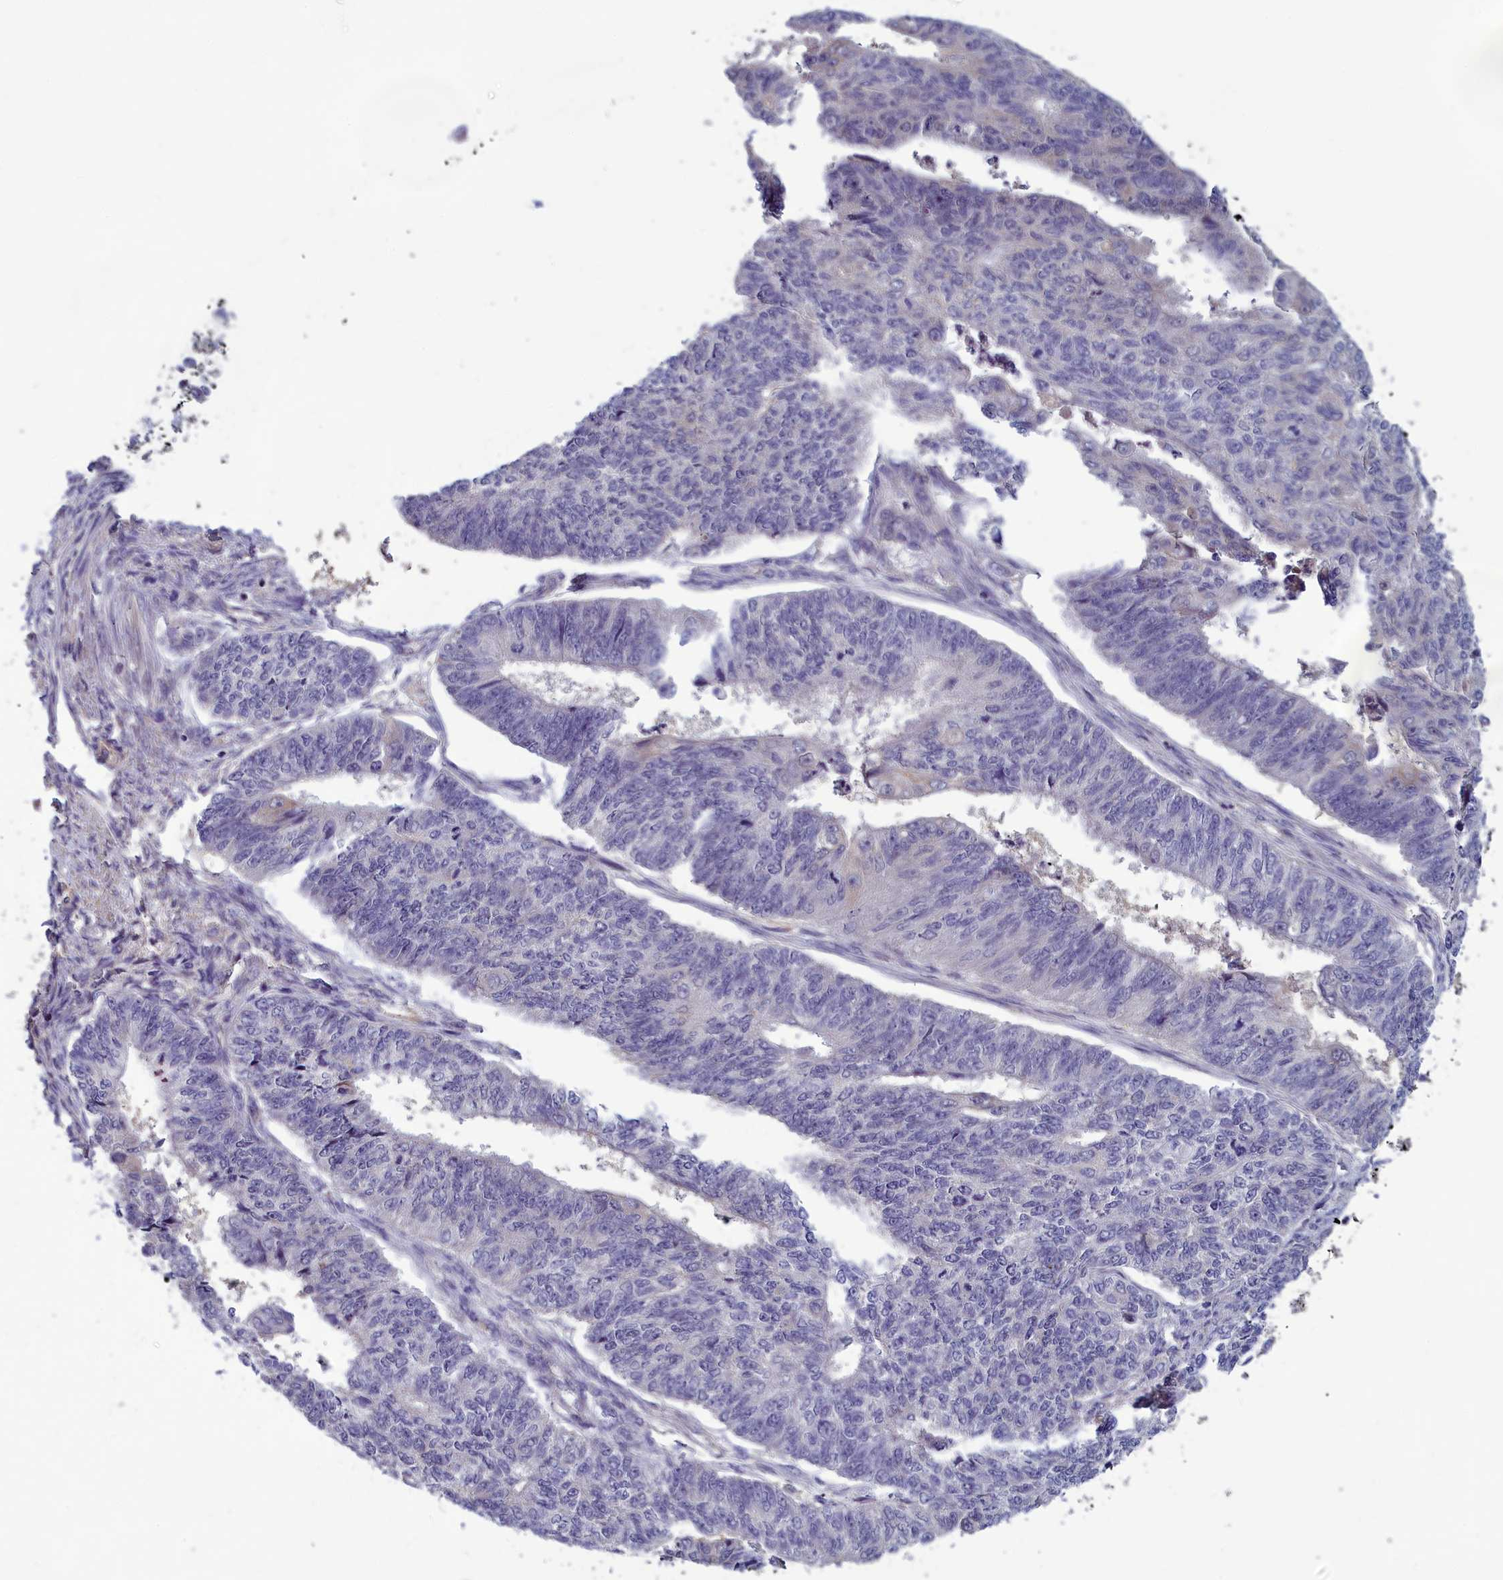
{"staining": {"intensity": "negative", "quantity": "none", "location": "none"}, "tissue": "endometrial cancer", "cell_type": "Tumor cells", "image_type": "cancer", "snomed": [{"axis": "morphology", "description": "Adenocarcinoma, NOS"}, {"axis": "topography", "description": "Endometrium"}], "caption": "Immunohistochemistry (IHC) histopathology image of neoplastic tissue: human endometrial adenocarcinoma stained with DAB displays no significant protein expression in tumor cells.", "gene": "HECA", "patient": {"sex": "female", "age": 32}}